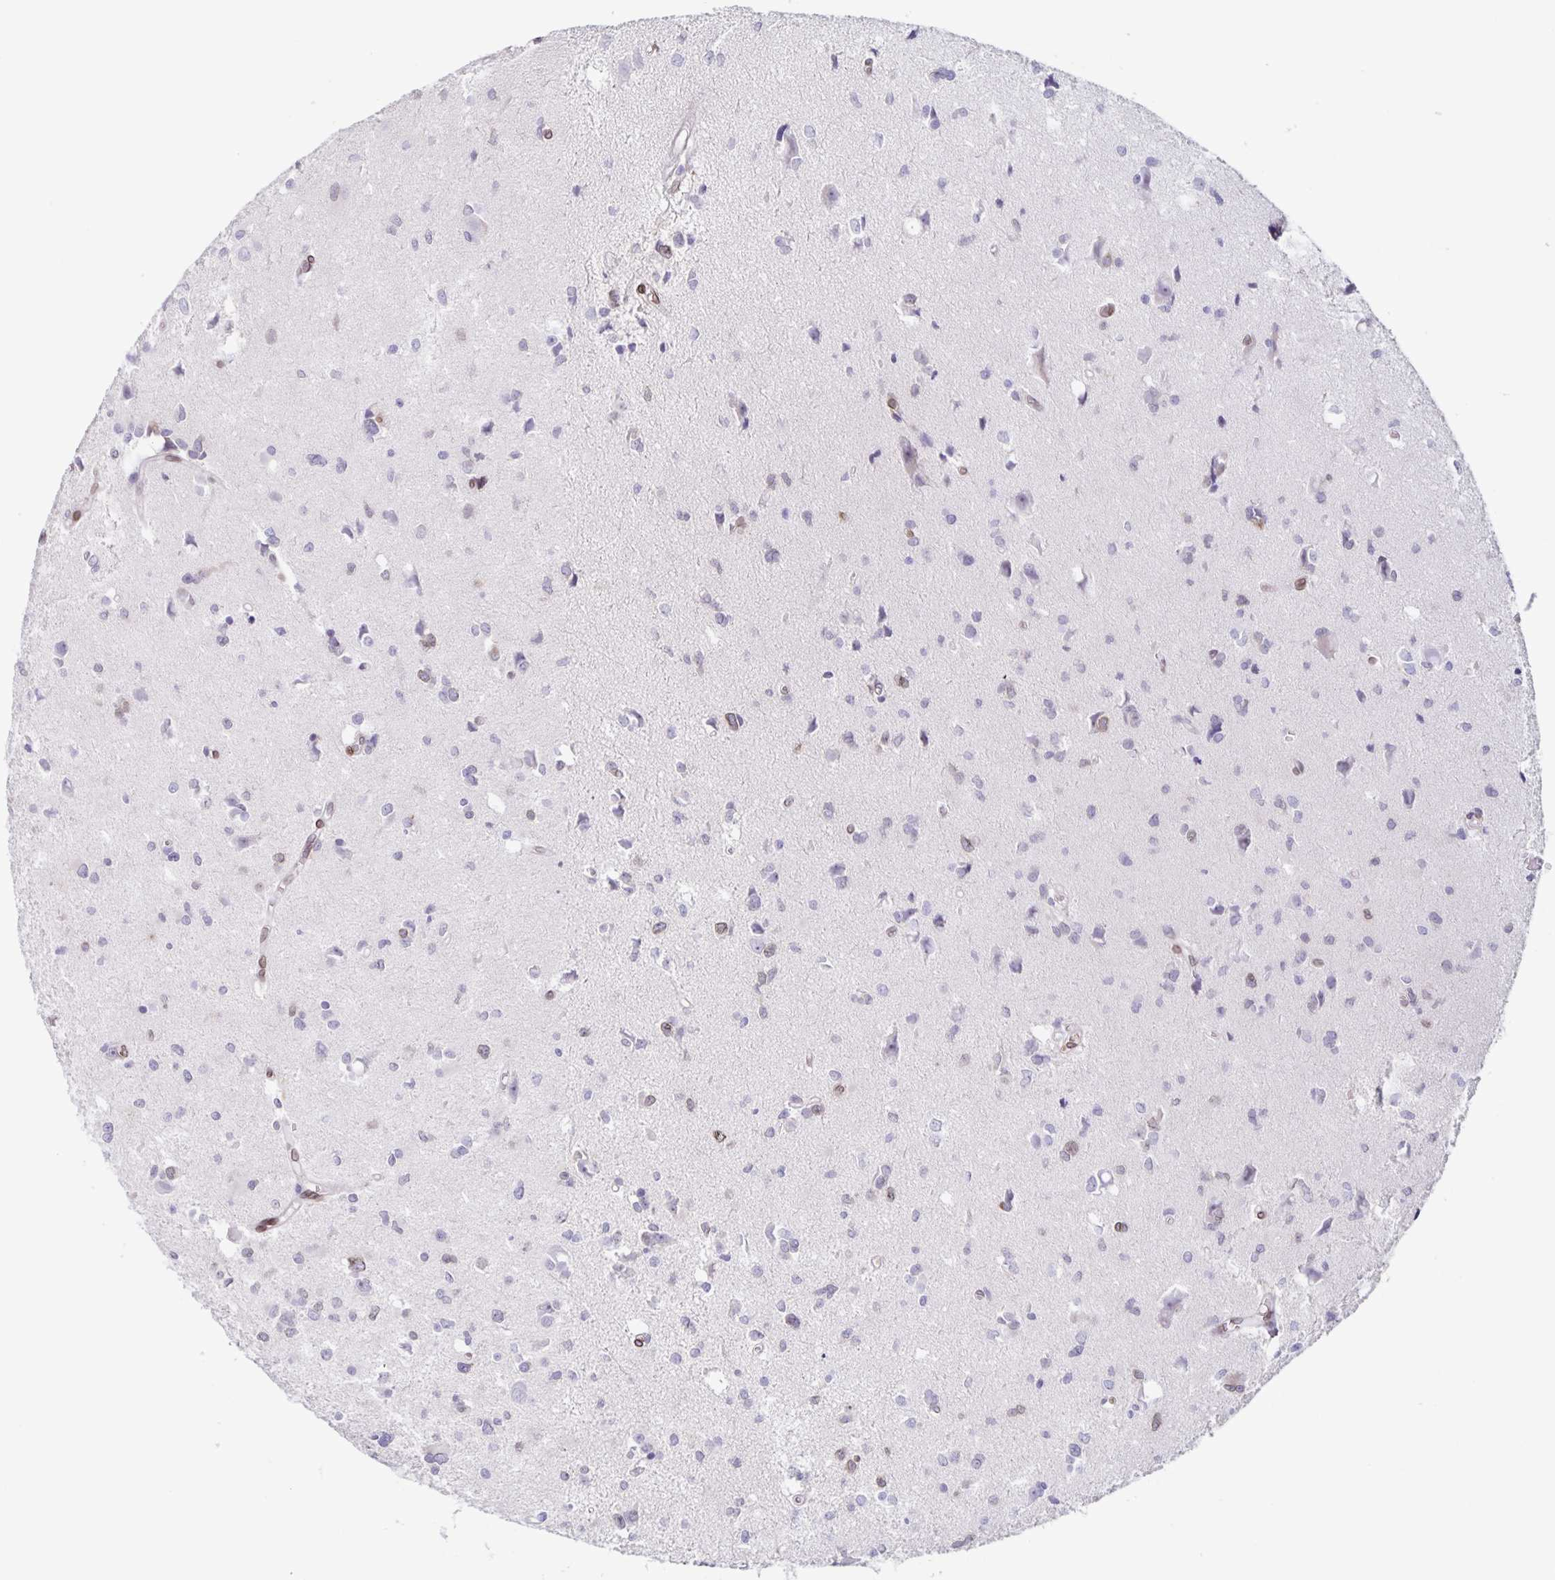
{"staining": {"intensity": "negative", "quantity": "none", "location": "none"}, "tissue": "glioma", "cell_type": "Tumor cells", "image_type": "cancer", "snomed": [{"axis": "morphology", "description": "Glioma, malignant, High grade"}, {"axis": "topography", "description": "Brain"}], "caption": "A histopathology image of human glioma is negative for staining in tumor cells. The staining is performed using DAB (3,3'-diaminobenzidine) brown chromogen with nuclei counter-stained in using hematoxylin.", "gene": "SYNE2", "patient": {"sex": "male", "age": 23}}